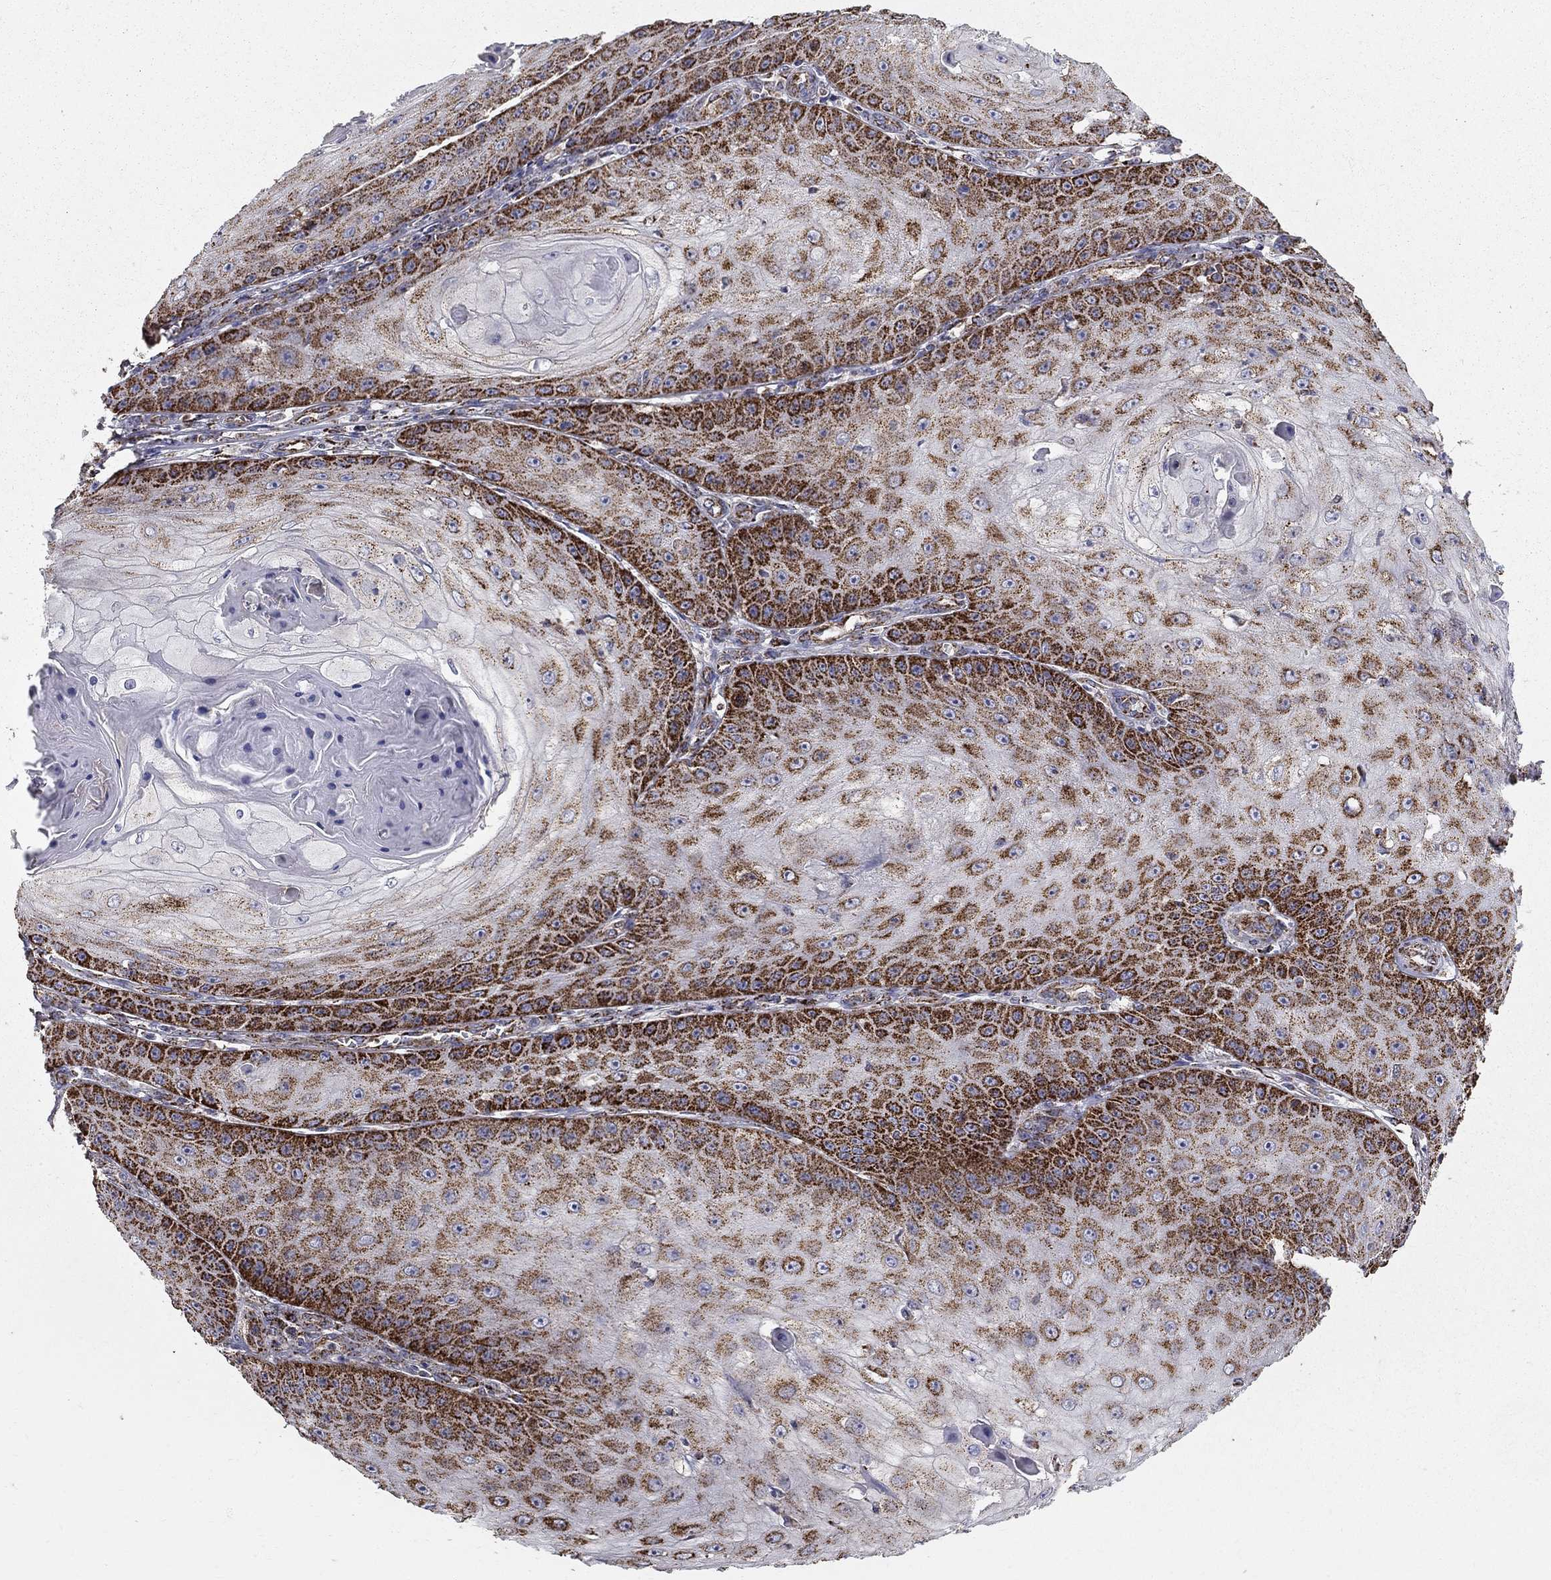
{"staining": {"intensity": "strong", "quantity": ">75%", "location": "cytoplasmic/membranous"}, "tissue": "skin cancer", "cell_type": "Tumor cells", "image_type": "cancer", "snomed": [{"axis": "morphology", "description": "Squamous cell carcinoma, NOS"}, {"axis": "topography", "description": "Skin"}], "caption": "High-power microscopy captured an IHC image of skin cancer (squamous cell carcinoma), revealing strong cytoplasmic/membranous expression in approximately >75% of tumor cells. The staining was performed using DAB, with brown indicating positive protein expression. Nuclei are stained blue with hematoxylin.", "gene": "GCSH", "patient": {"sex": "male", "age": 70}}